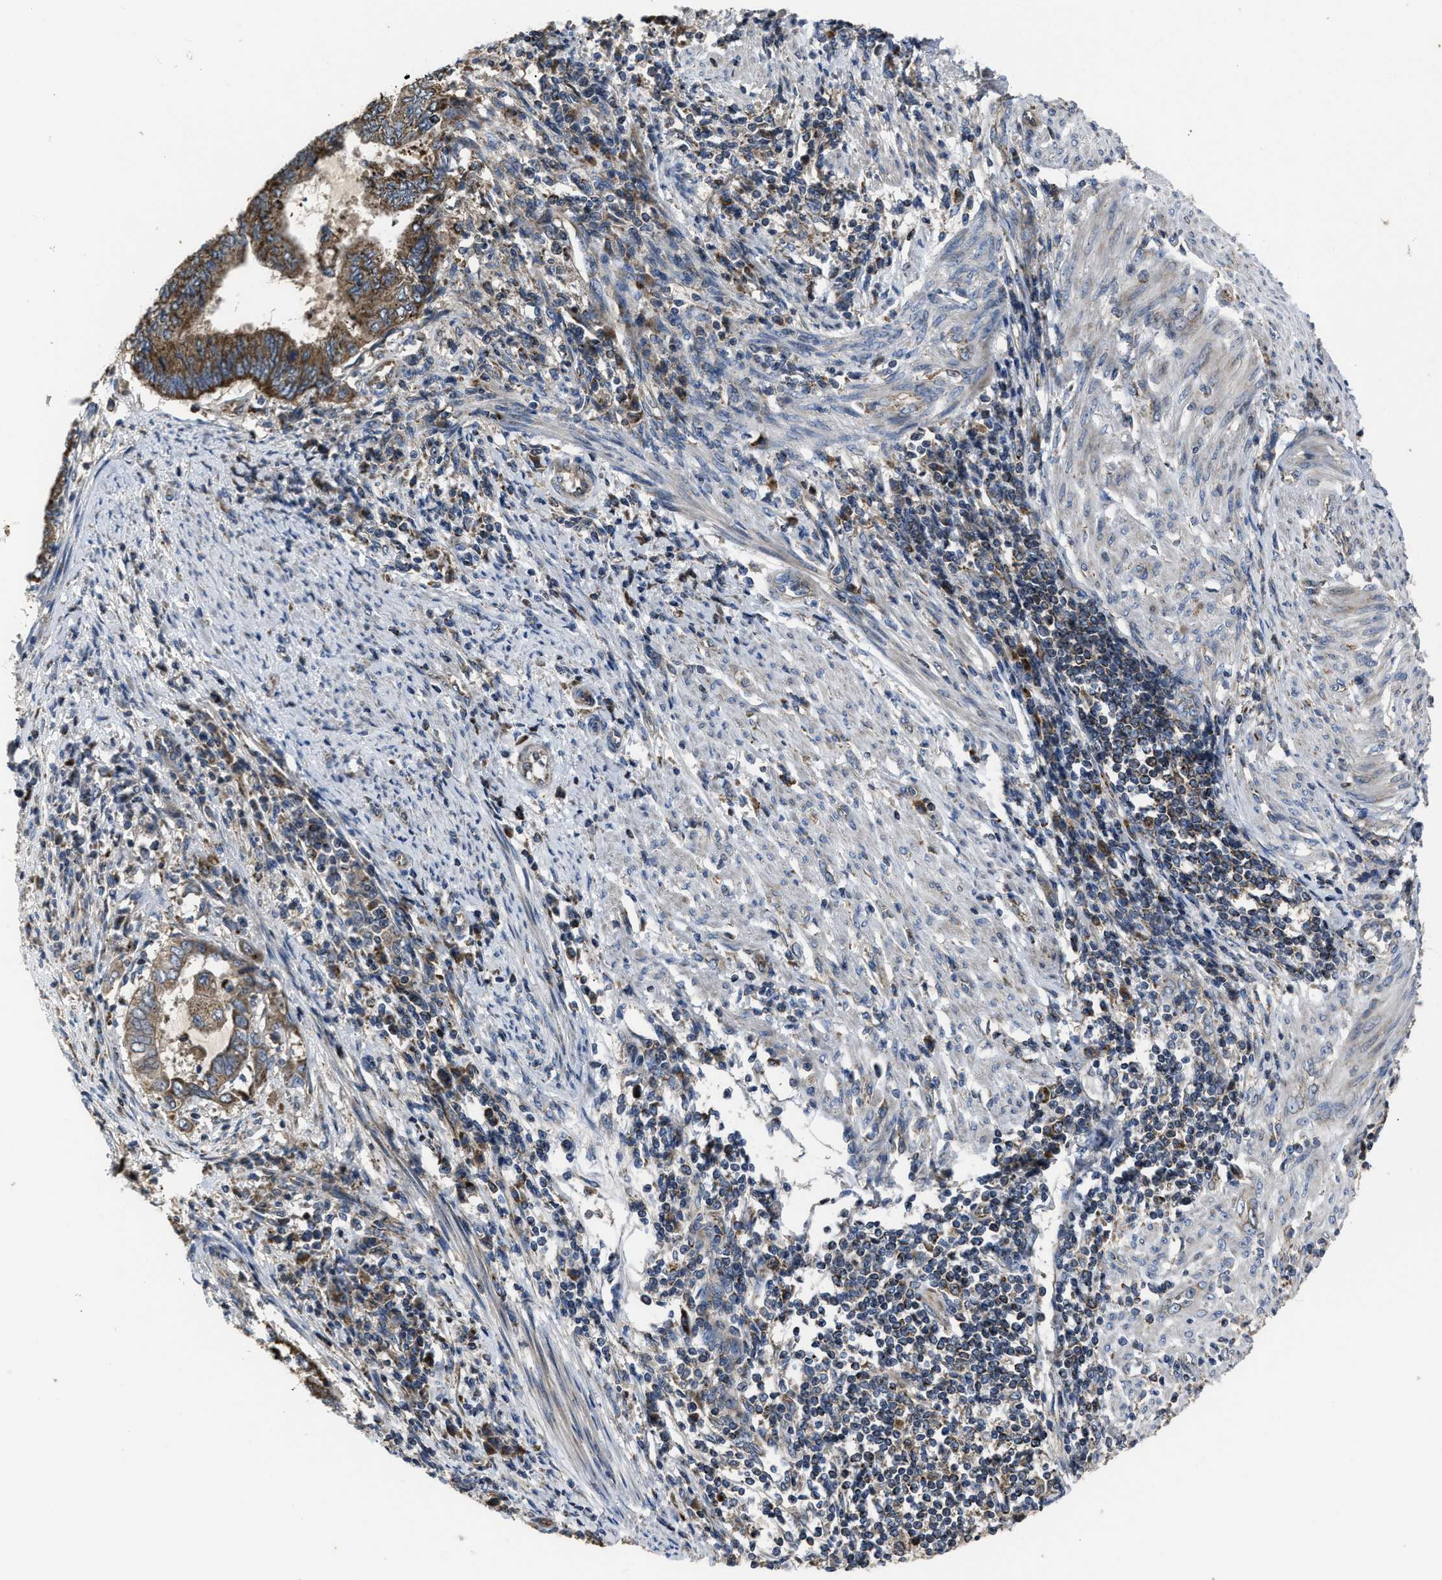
{"staining": {"intensity": "moderate", "quantity": ">75%", "location": "cytoplasmic/membranous"}, "tissue": "endometrial cancer", "cell_type": "Tumor cells", "image_type": "cancer", "snomed": [{"axis": "morphology", "description": "Adenocarcinoma, NOS"}, {"axis": "topography", "description": "Uterus"}, {"axis": "topography", "description": "Endometrium"}], "caption": "Protein staining reveals moderate cytoplasmic/membranous positivity in about >75% of tumor cells in adenocarcinoma (endometrial).", "gene": "PASK", "patient": {"sex": "female", "age": 70}}